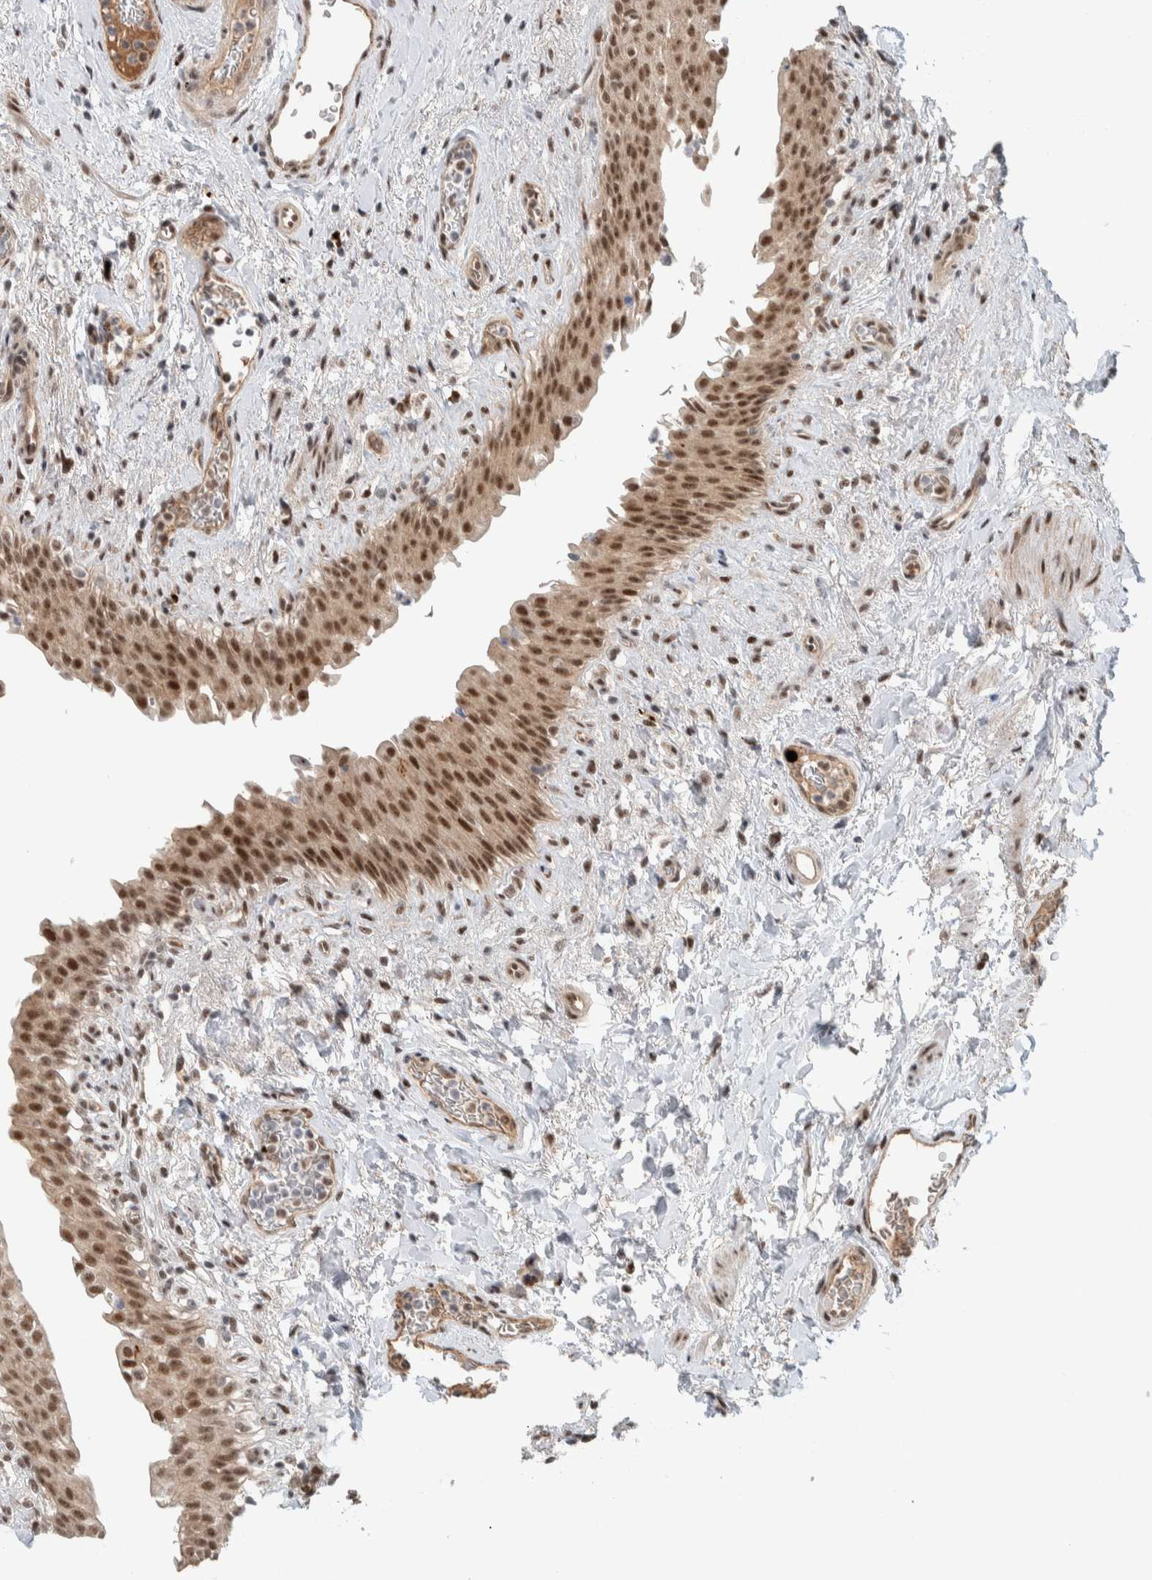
{"staining": {"intensity": "moderate", "quantity": ">75%", "location": "cytoplasmic/membranous,nuclear"}, "tissue": "urinary bladder", "cell_type": "Urothelial cells", "image_type": "normal", "snomed": [{"axis": "morphology", "description": "Normal tissue, NOS"}, {"axis": "topography", "description": "Urinary bladder"}], "caption": "A photomicrograph of human urinary bladder stained for a protein reveals moderate cytoplasmic/membranous,nuclear brown staining in urothelial cells. The staining was performed using DAB (3,3'-diaminobenzidine), with brown indicating positive protein expression. Nuclei are stained blue with hematoxylin.", "gene": "ZFP91", "patient": {"sex": "female", "age": 60}}